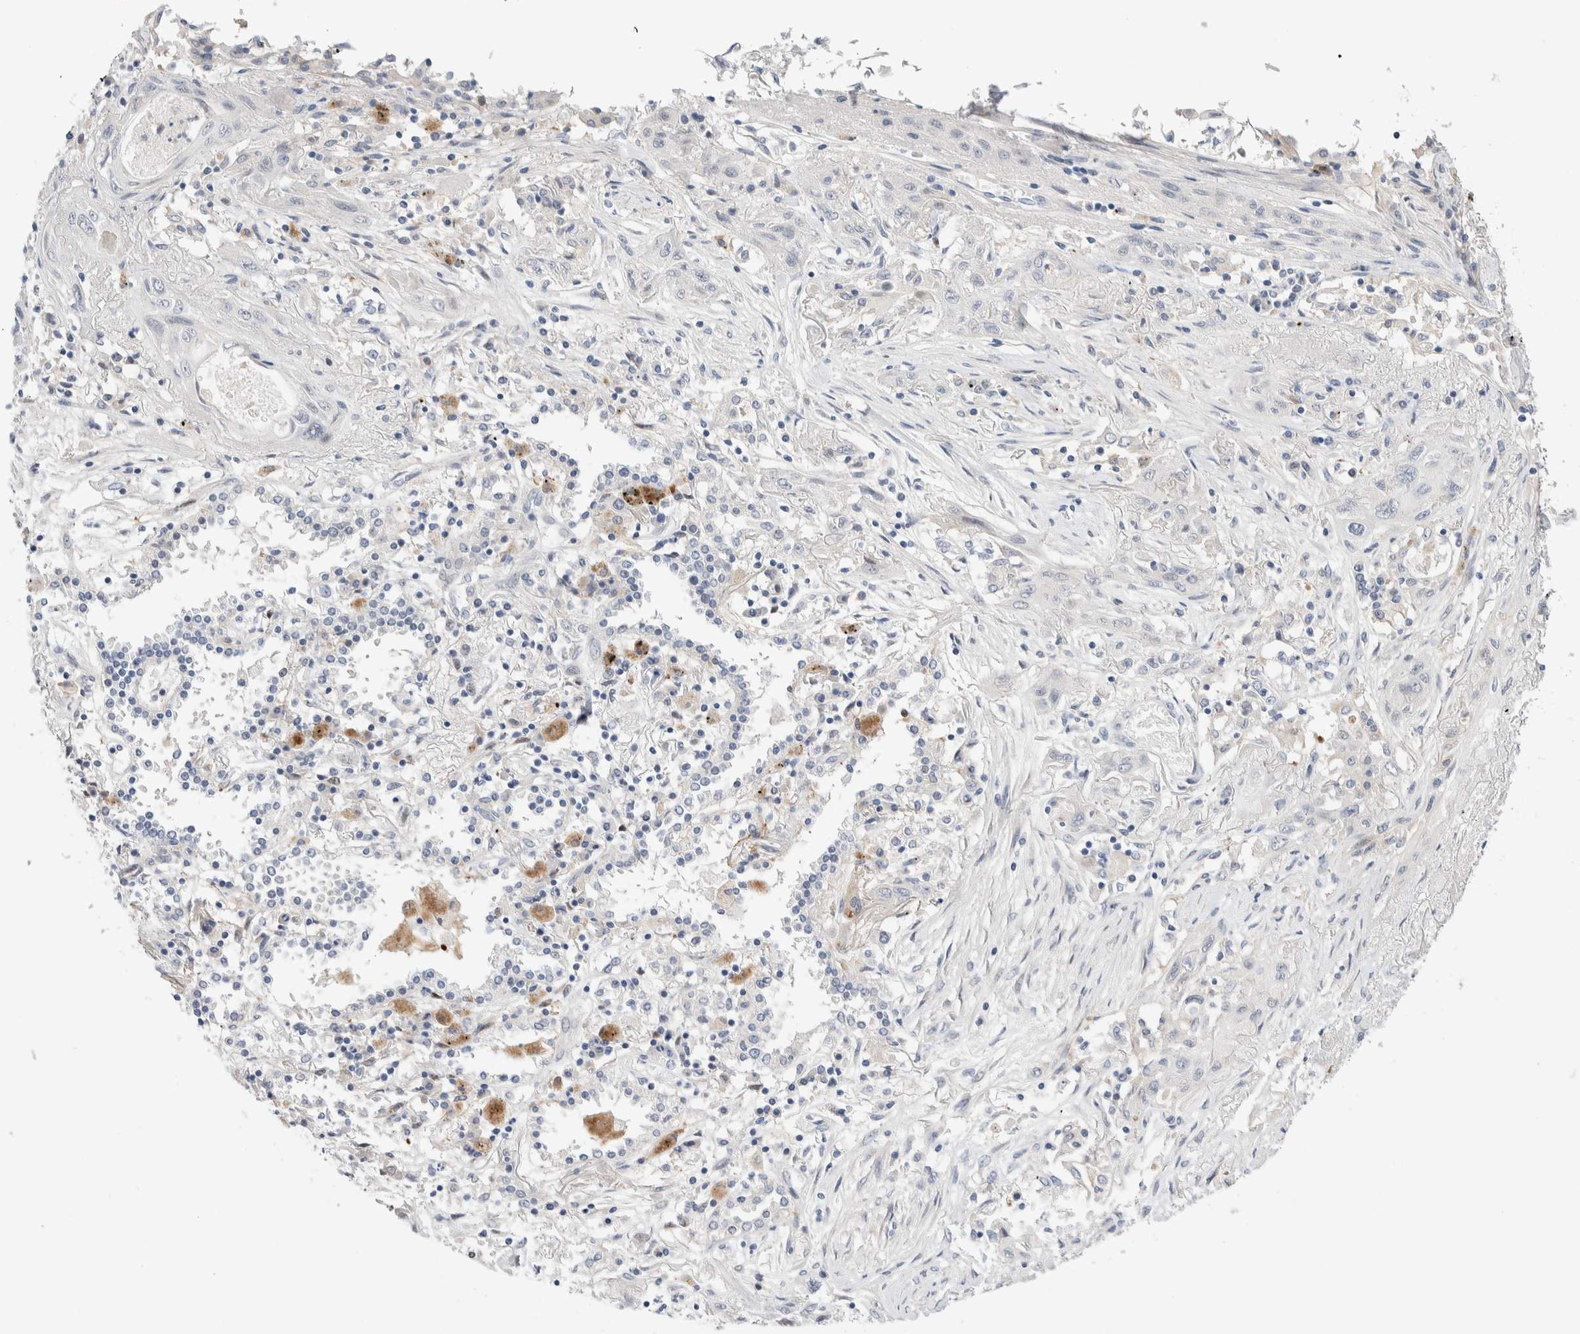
{"staining": {"intensity": "negative", "quantity": "none", "location": "none"}, "tissue": "lung cancer", "cell_type": "Tumor cells", "image_type": "cancer", "snomed": [{"axis": "morphology", "description": "Squamous cell carcinoma, NOS"}, {"axis": "topography", "description": "Lung"}], "caption": "Tumor cells show no significant protein positivity in squamous cell carcinoma (lung).", "gene": "DNAJB6", "patient": {"sex": "female", "age": 47}}